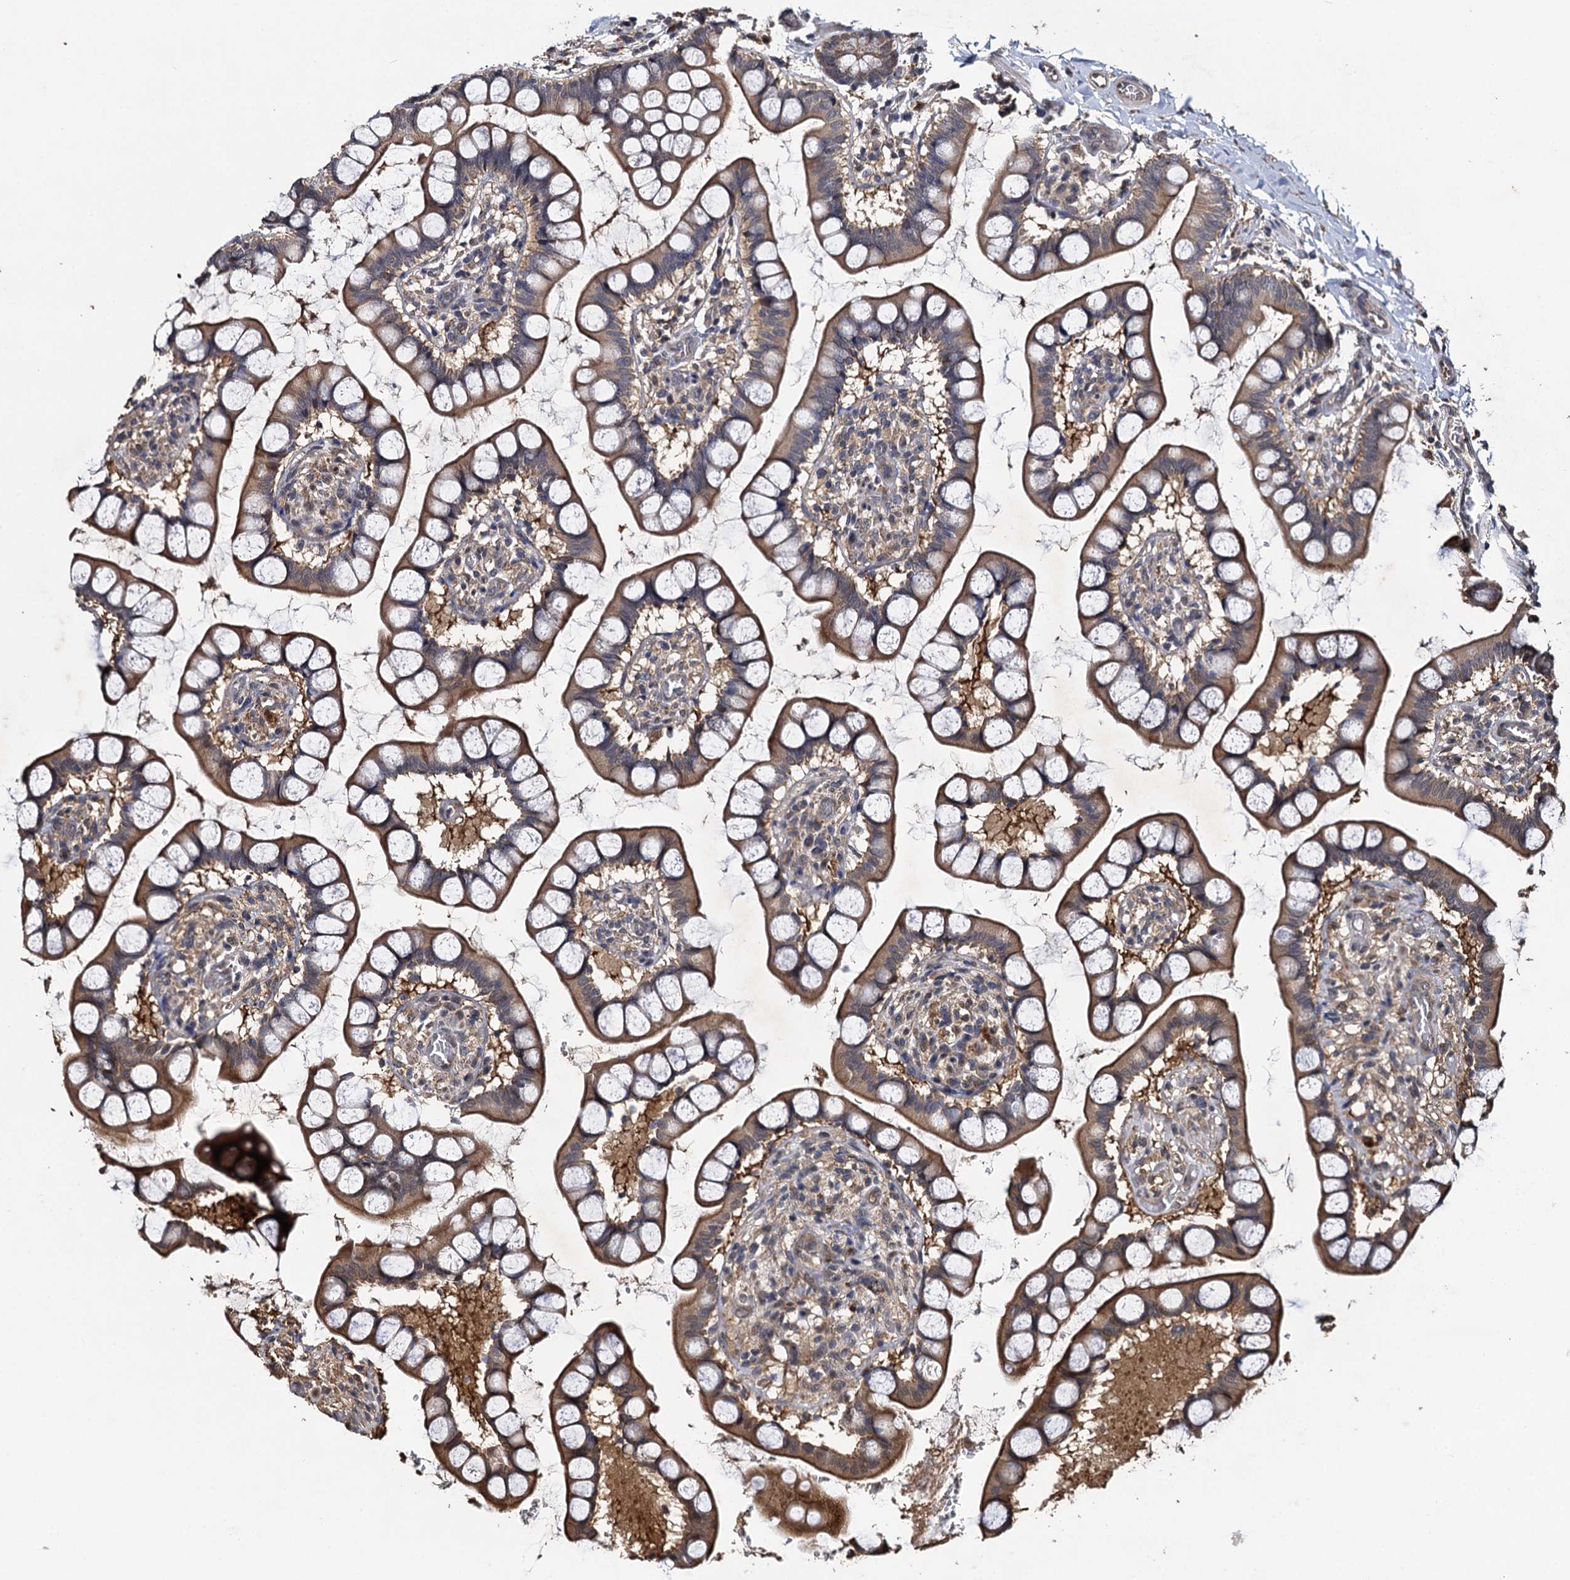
{"staining": {"intensity": "moderate", "quantity": ">75%", "location": "cytoplasmic/membranous"}, "tissue": "small intestine", "cell_type": "Glandular cells", "image_type": "normal", "snomed": [{"axis": "morphology", "description": "Normal tissue, NOS"}, {"axis": "topography", "description": "Small intestine"}], "caption": "Benign small intestine was stained to show a protein in brown. There is medium levels of moderate cytoplasmic/membranous expression in approximately >75% of glandular cells. Using DAB (brown) and hematoxylin (blue) stains, captured at high magnification using brightfield microscopy.", "gene": "SLC46A3", "patient": {"sex": "male", "age": 52}}